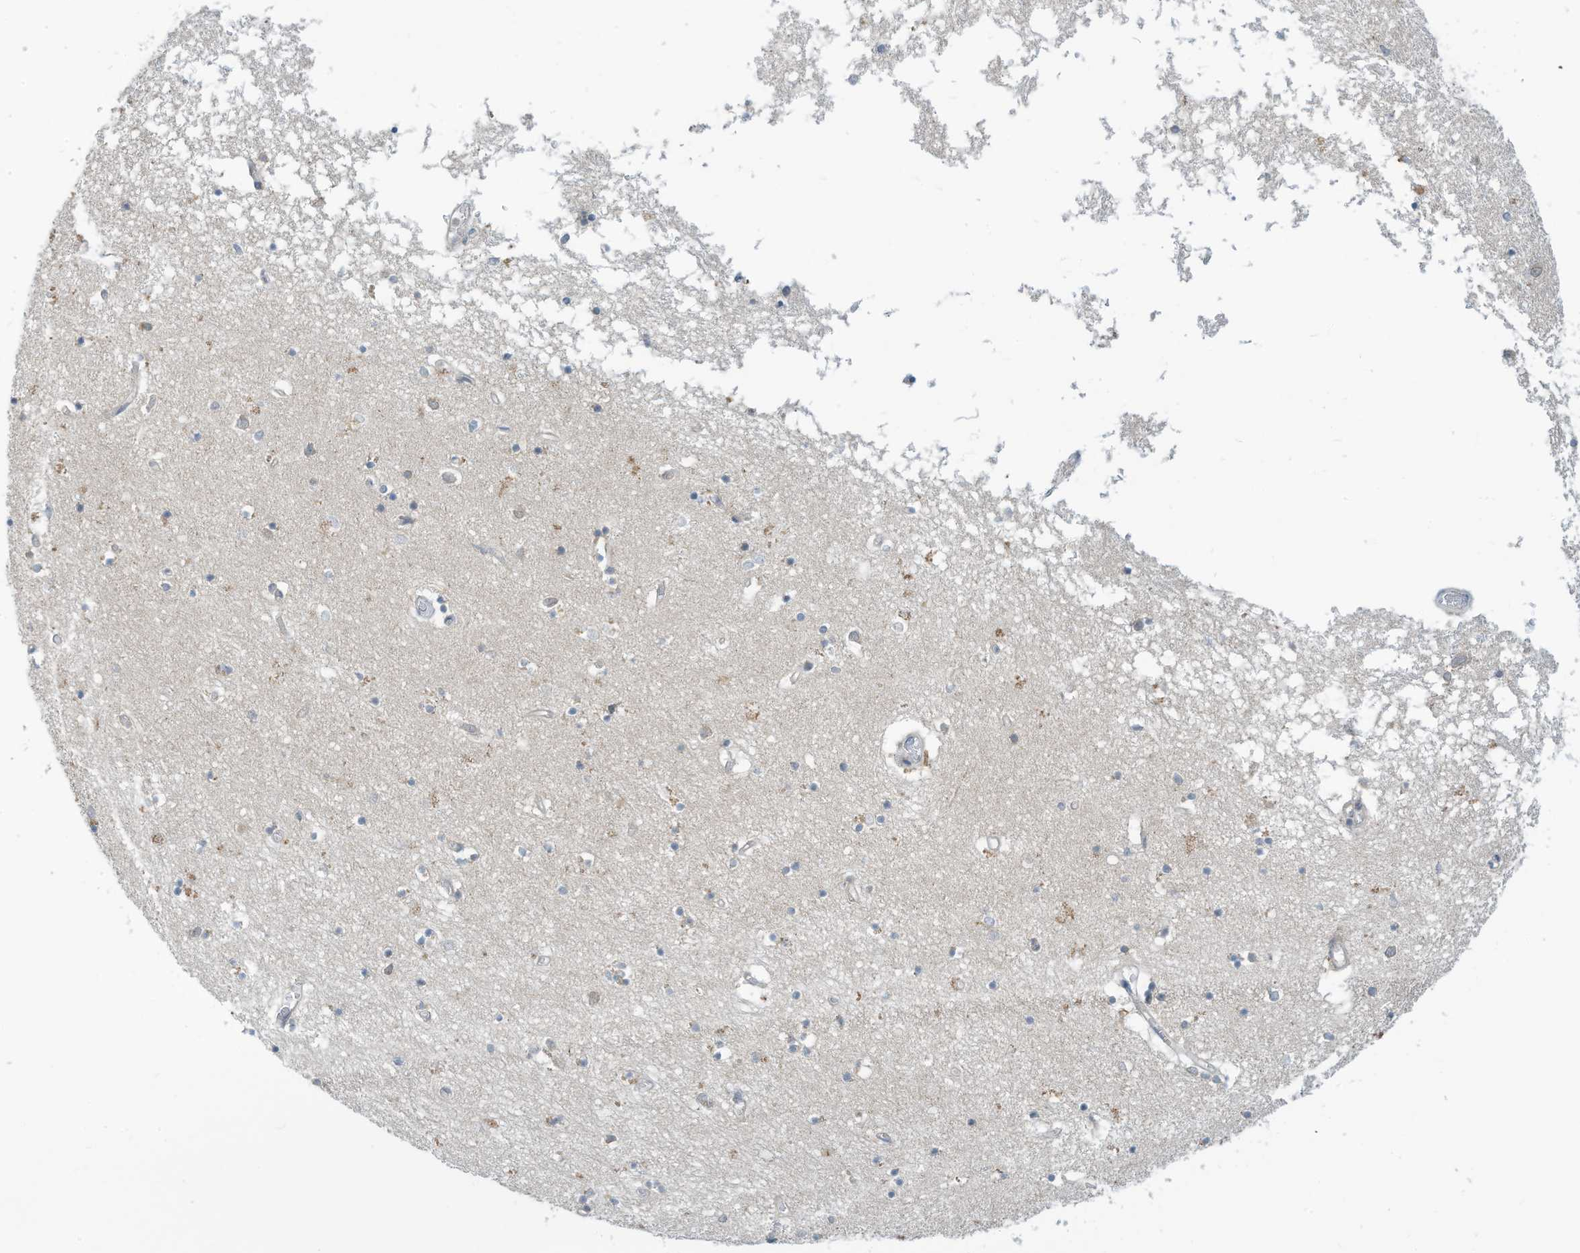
{"staining": {"intensity": "negative", "quantity": "none", "location": "none"}, "tissue": "hippocampus", "cell_type": "Glial cells", "image_type": "normal", "snomed": [{"axis": "morphology", "description": "Normal tissue, NOS"}, {"axis": "topography", "description": "Hippocampus"}], "caption": "Human hippocampus stained for a protein using immunohistochemistry (IHC) displays no expression in glial cells.", "gene": "SCGB1D2", "patient": {"sex": "male", "age": 70}}